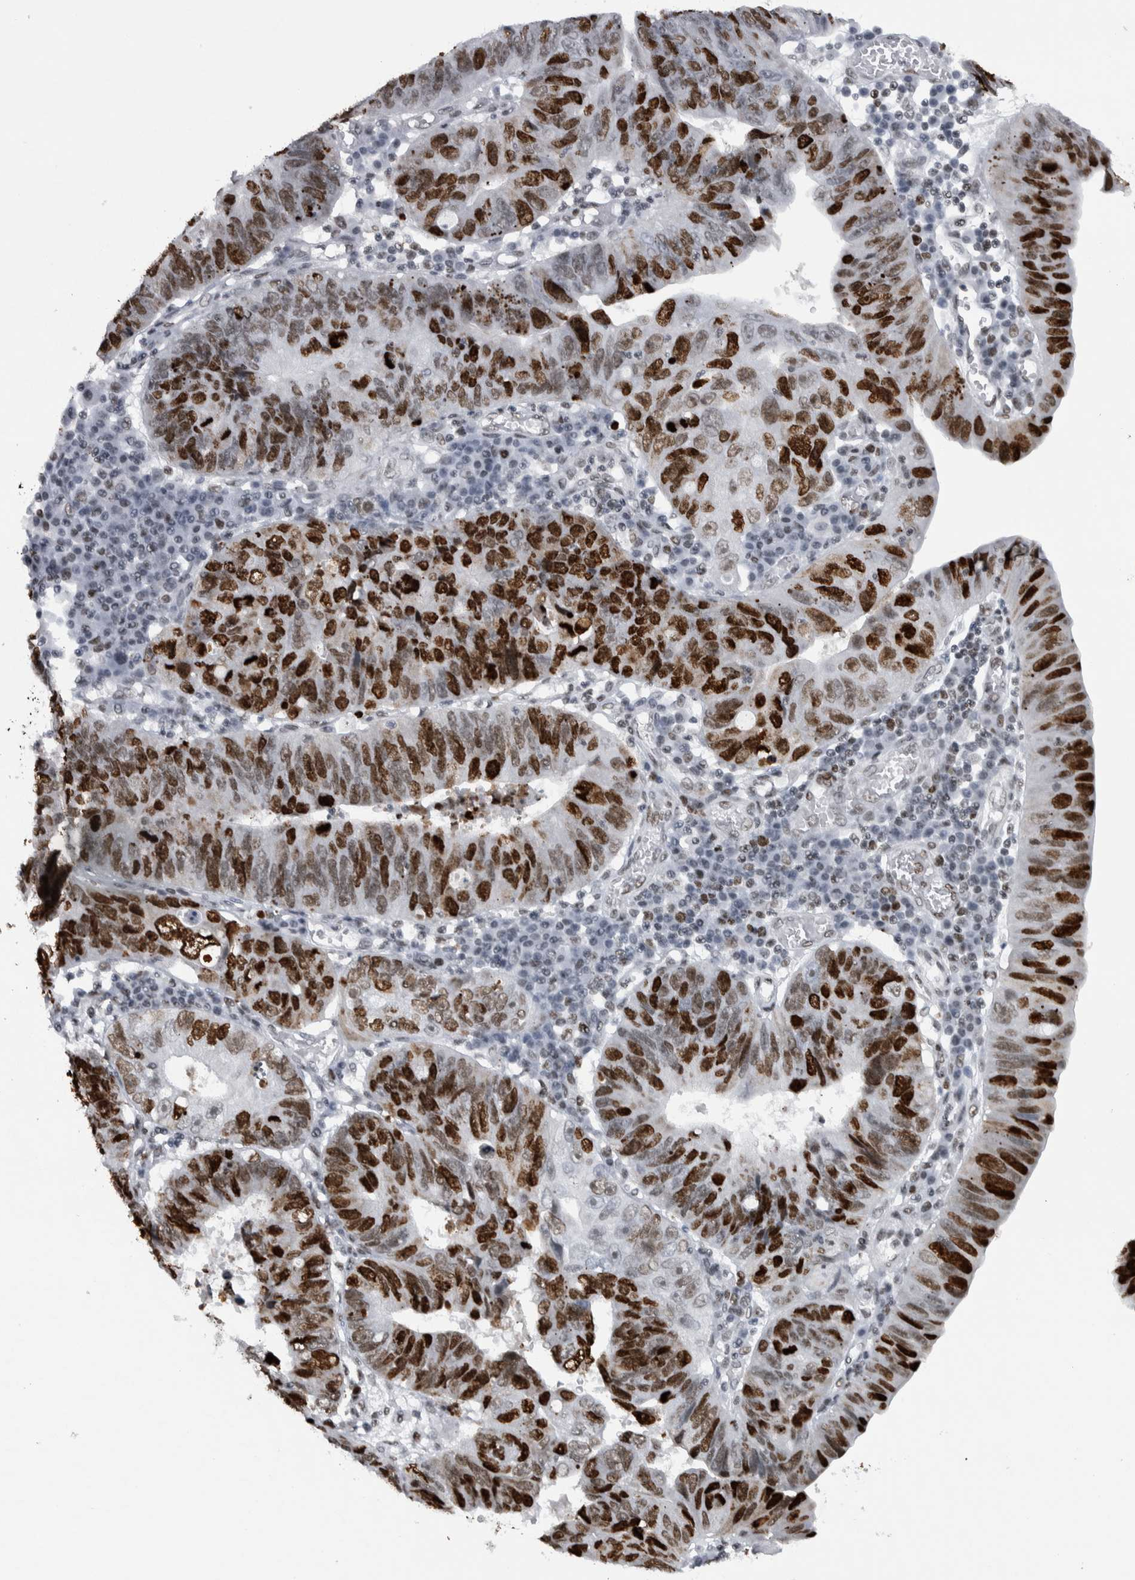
{"staining": {"intensity": "strong", "quantity": ">75%", "location": "nuclear"}, "tissue": "stomach cancer", "cell_type": "Tumor cells", "image_type": "cancer", "snomed": [{"axis": "morphology", "description": "Adenocarcinoma, NOS"}, {"axis": "topography", "description": "Stomach"}], "caption": "Stomach cancer (adenocarcinoma) stained for a protein (brown) exhibits strong nuclear positive staining in approximately >75% of tumor cells.", "gene": "TOP2B", "patient": {"sex": "male", "age": 59}}